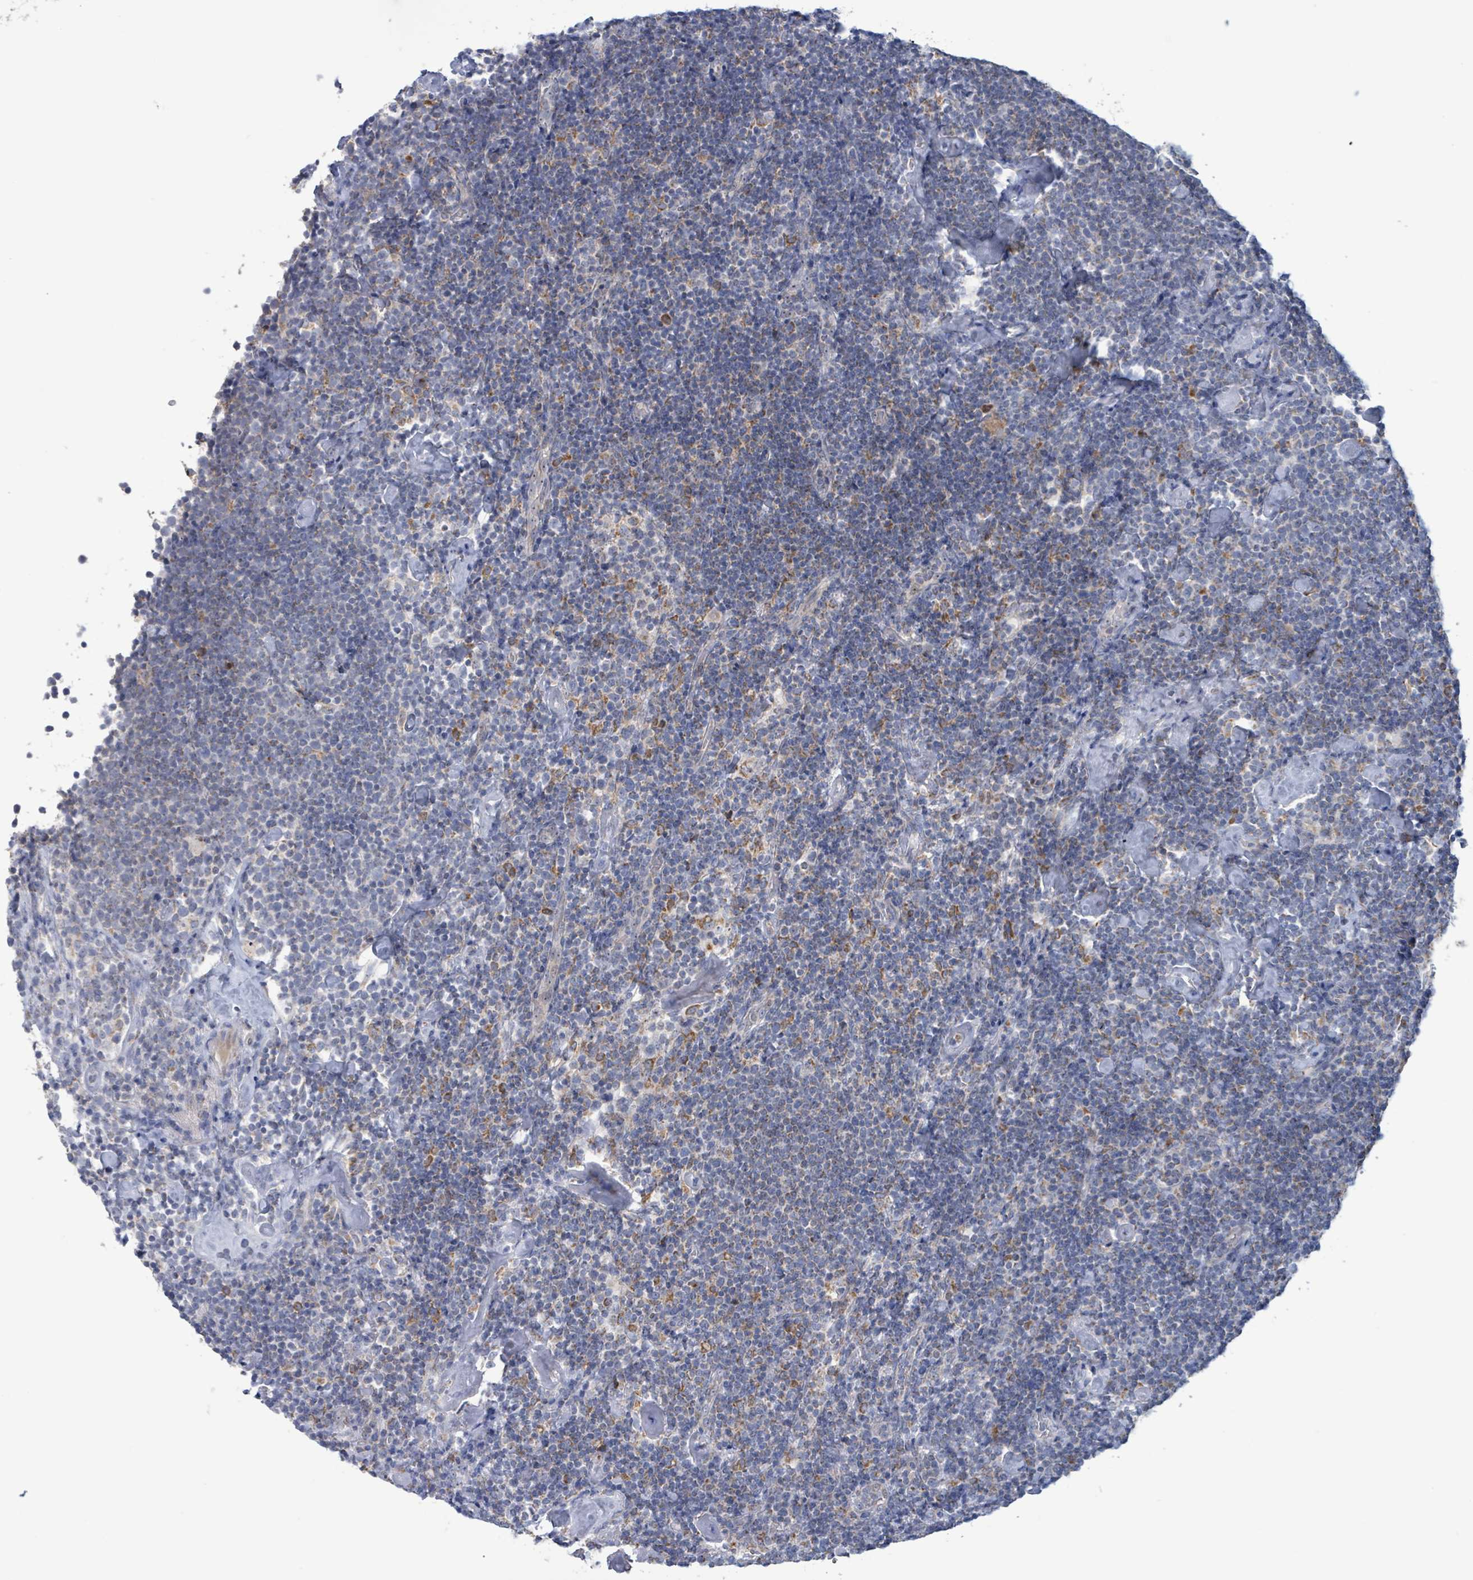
{"staining": {"intensity": "moderate", "quantity": "<25%", "location": "cytoplasmic/membranous"}, "tissue": "lymphoma", "cell_type": "Tumor cells", "image_type": "cancer", "snomed": [{"axis": "morphology", "description": "Malignant lymphoma, non-Hodgkin's type, High grade"}, {"axis": "topography", "description": "Lymph node"}], "caption": "This photomicrograph displays immunohistochemistry (IHC) staining of malignant lymphoma, non-Hodgkin's type (high-grade), with low moderate cytoplasmic/membranous expression in approximately <25% of tumor cells.", "gene": "AKR1C4", "patient": {"sex": "male", "age": 61}}